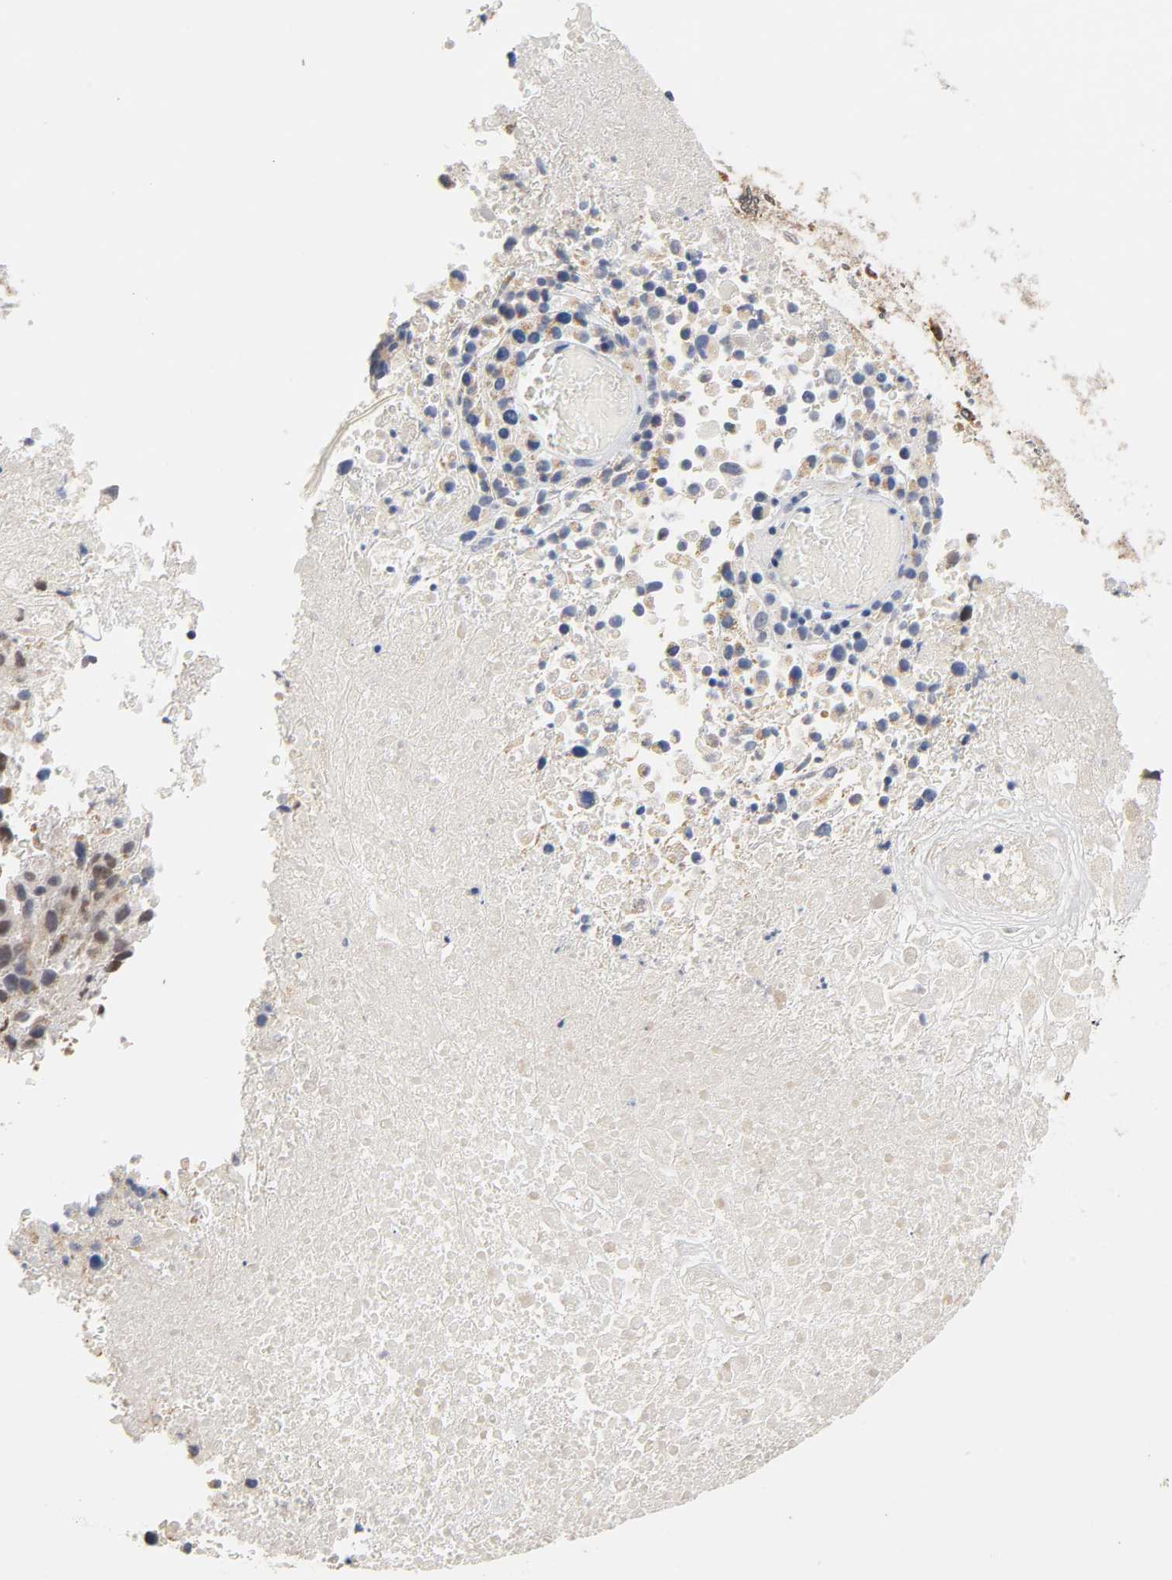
{"staining": {"intensity": "moderate", "quantity": "25%-75%", "location": "cytoplasmic/membranous,nuclear"}, "tissue": "melanoma", "cell_type": "Tumor cells", "image_type": "cancer", "snomed": [{"axis": "morphology", "description": "Malignant melanoma, Metastatic site"}, {"axis": "topography", "description": "Cerebral cortex"}], "caption": "IHC staining of melanoma, which displays medium levels of moderate cytoplasmic/membranous and nuclear positivity in approximately 25%-75% of tumor cells indicating moderate cytoplasmic/membranous and nuclear protein expression. The staining was performed using DAB (3,3'-diaminobenzidine) (brown) for protein detection and nuclei were counterstained in hematoxylin (blue).", "gene": "GSTZ1", "patient": {"sex": "female", "age": 52}}